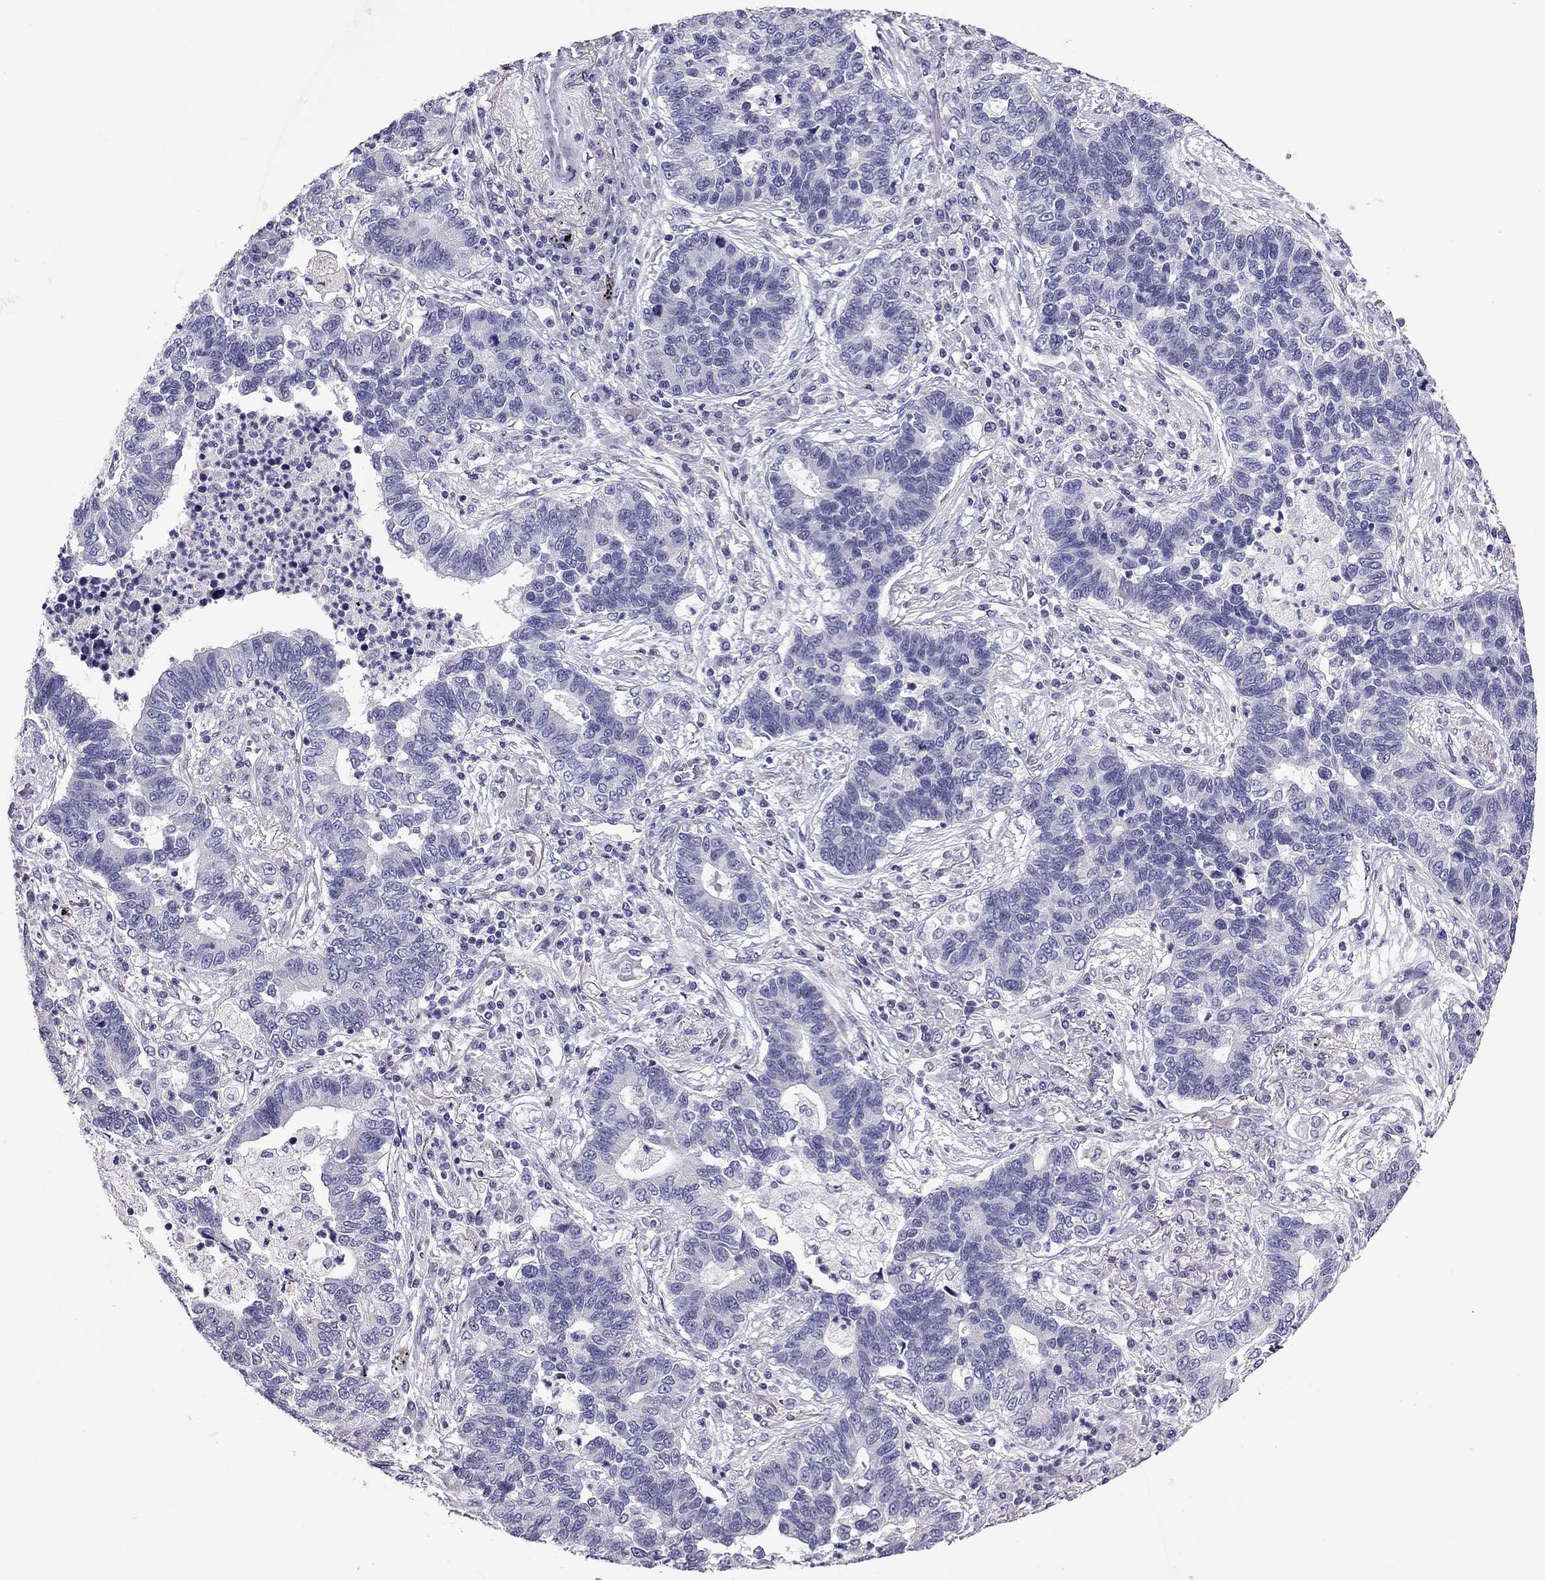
{"staining": {"intensity": "negative", "quantity": "none", "location": "none"}, "tissue": "lung cancer", "cell_type": "Tumor cells", "image_type": "cancer", "snomed": [{"axis": "morphology", "description": "Adenocarcinoma, NOS"}, {"axis": "topography", "description": "Lung"}], "caption": "The immunohistochemistry (IHC) micrograph has no significant expression in tumor cells of adenocarcinoma (lung) tissue.", "gene": "SLC16A8", "patient": {"sex": "female", "age": 57}}